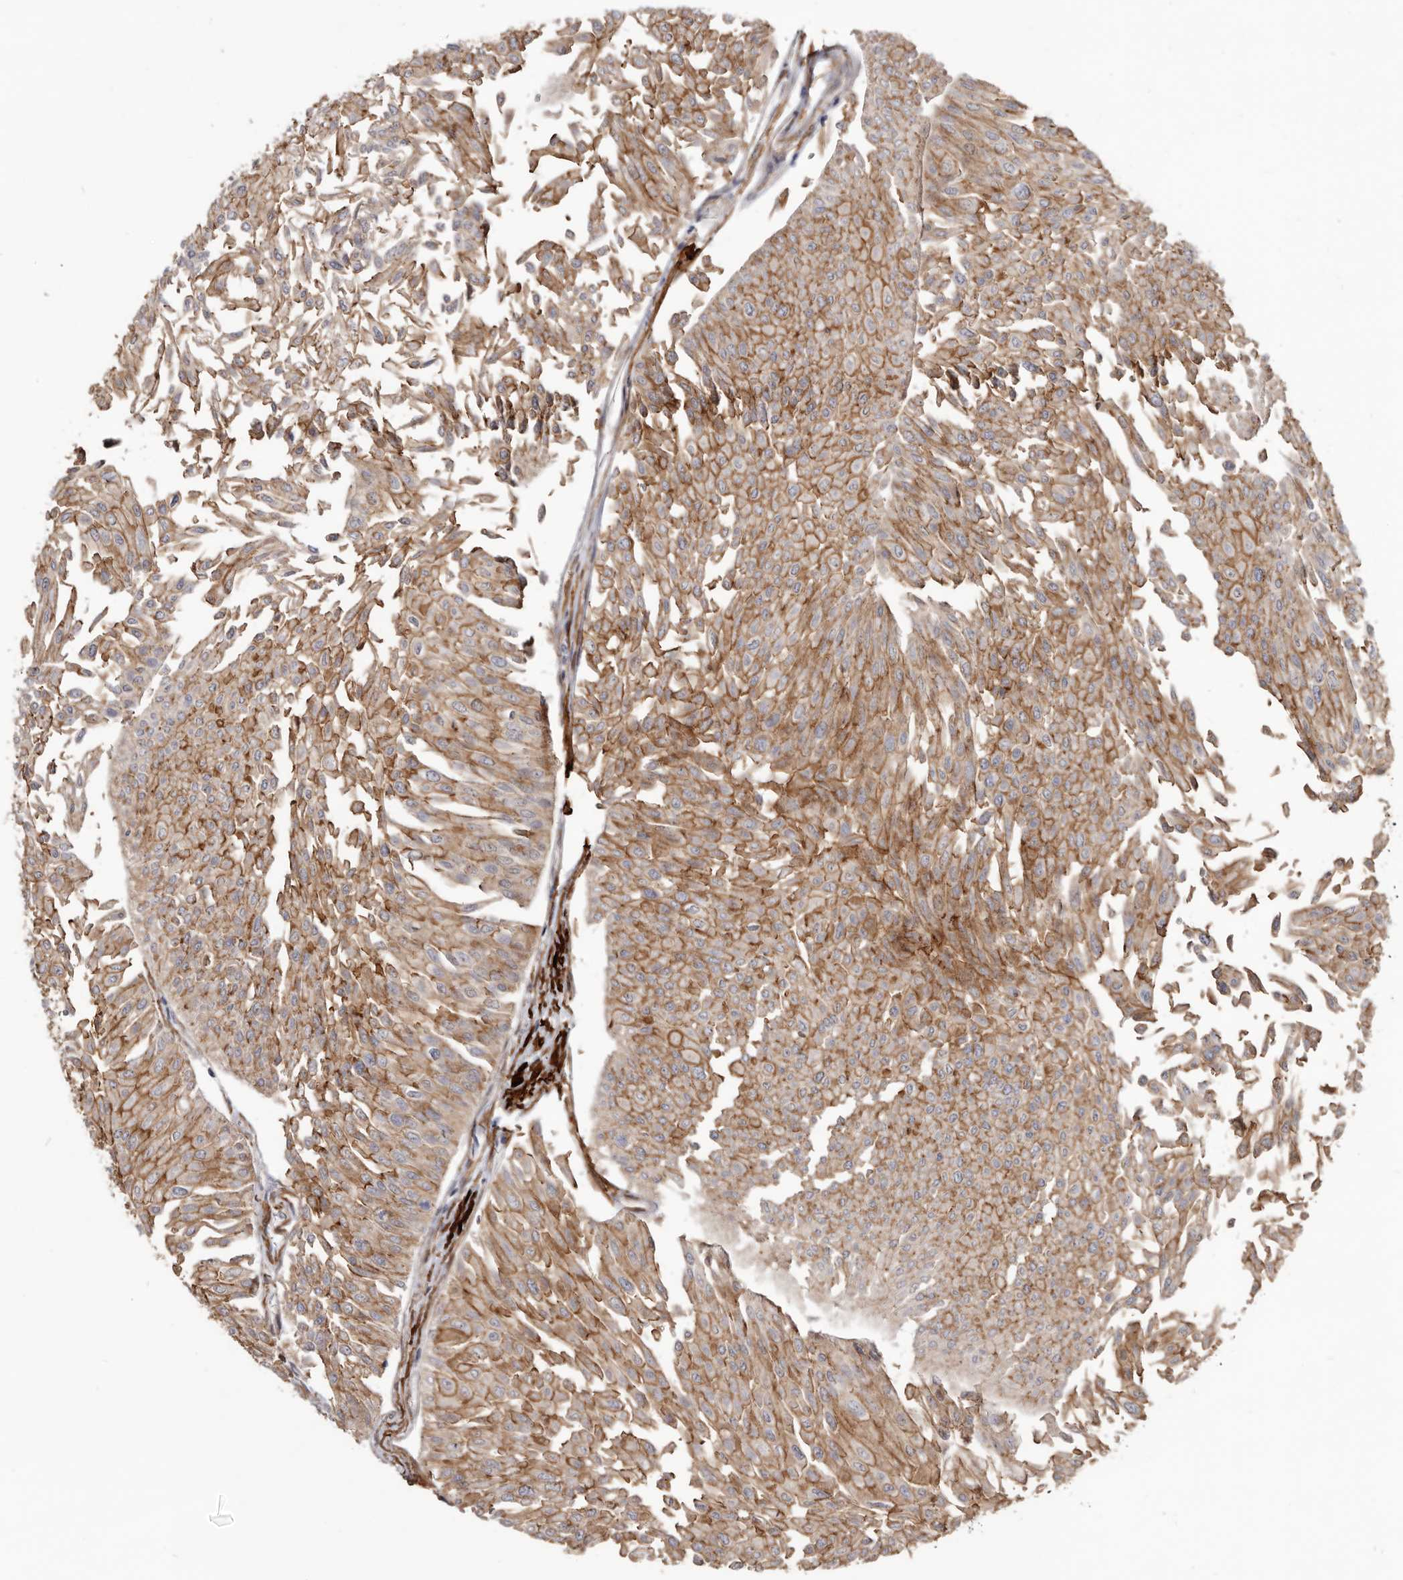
{"staining": {"intensity": "strong", "quantity": "25%-75%", "location": "cytoplasmic/membranous"}, "tissue": "urothelial cancer", "cell_type": "Tumor cells", "image_type": "cancer", "snomed": [{"axis": "morphology", "description": "Urothelial carcinoma, Low grade"}, {"axis": "topography", "description": "Urinary bladder"}], "caption": "Urothelial cancer stained with immunohistochemistry displays strong cytoplasmic/membranous expression in approximately 25%-75% of tumor cells. (brown staining indicates protein expression, while blue staining denotes nuclei).", "gene": "CGN", "patient": {"sex": "male", "age": 67}}